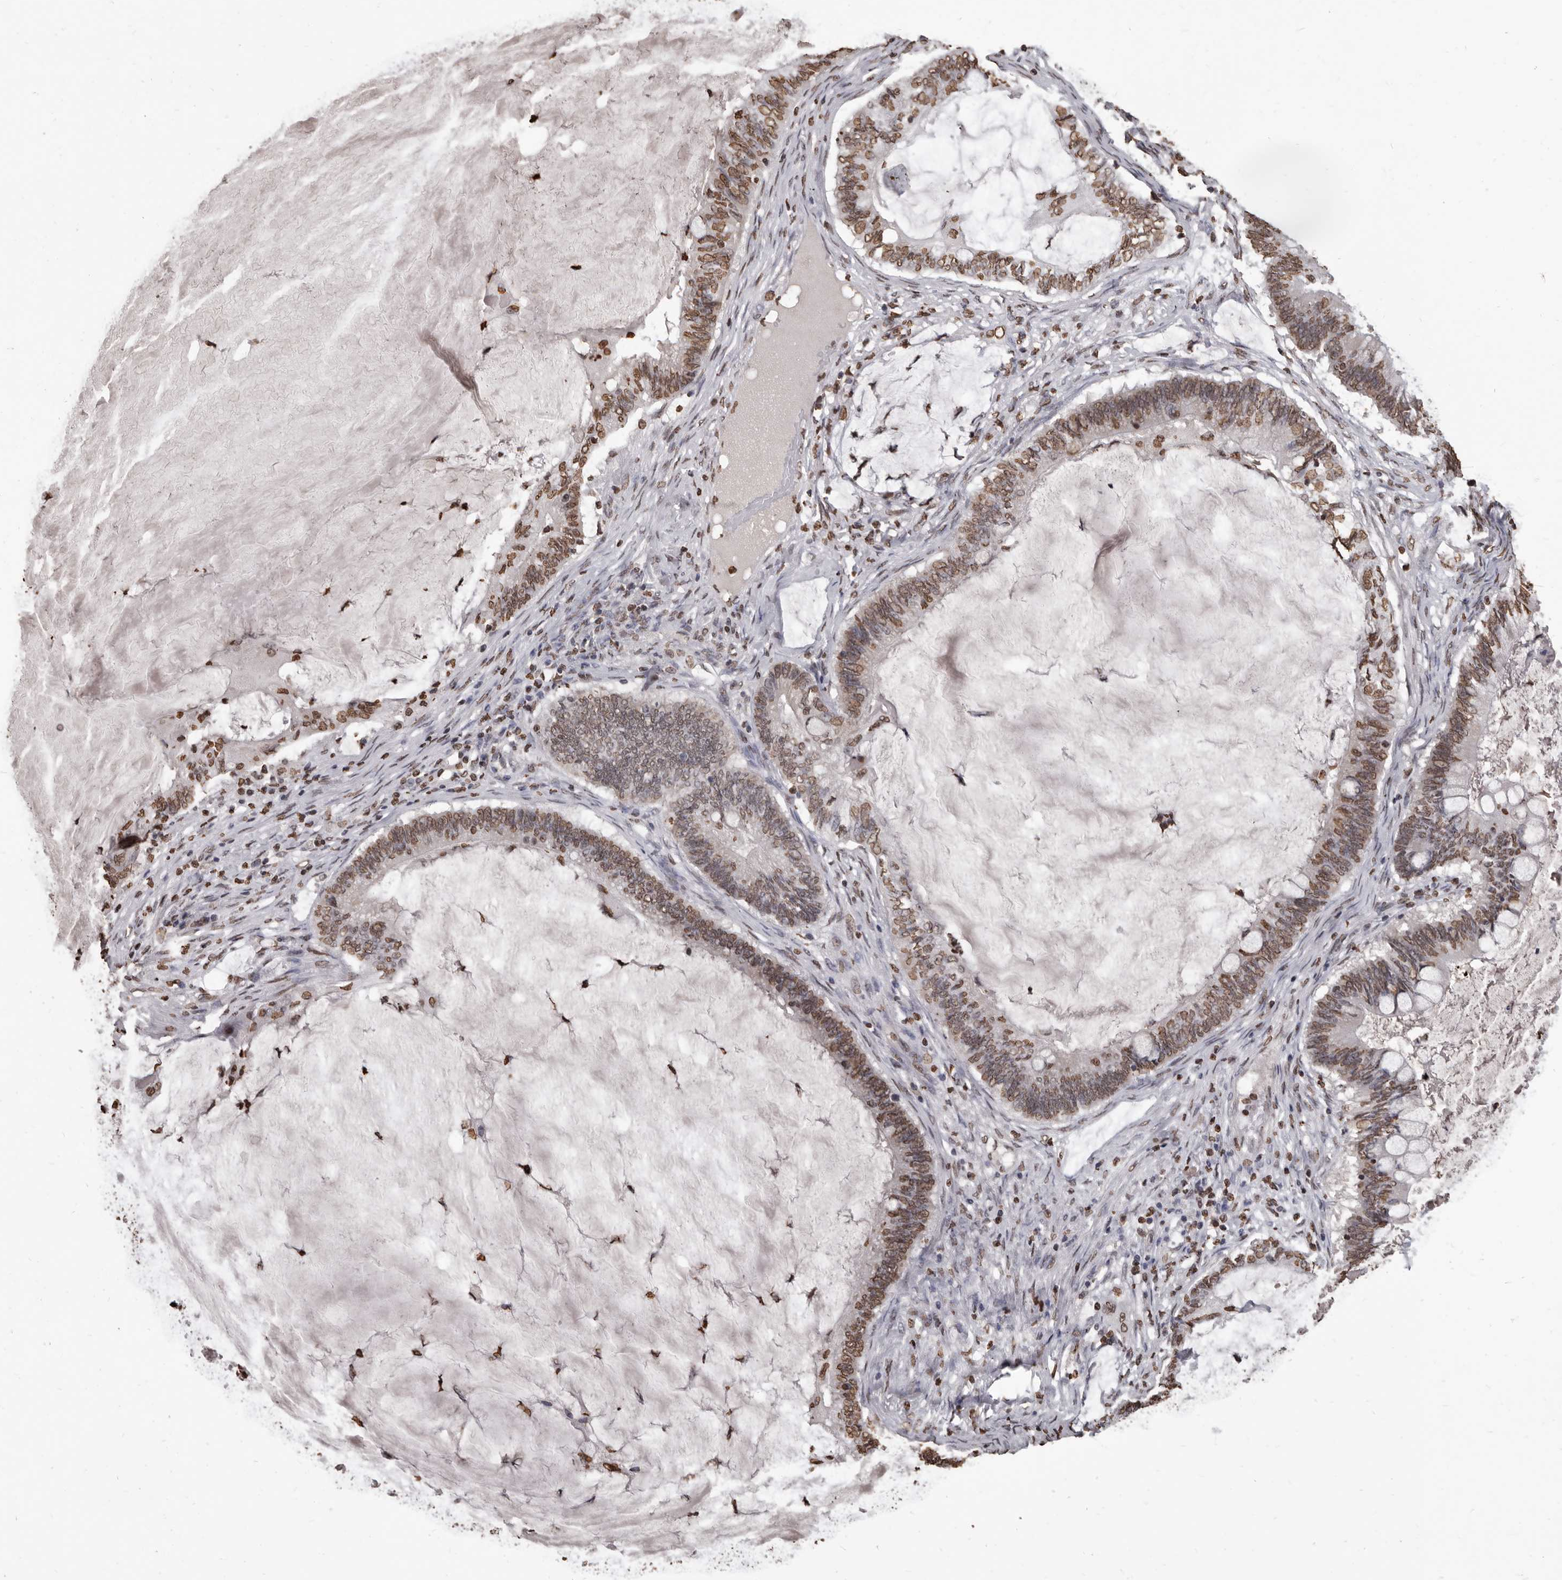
{"staining": {"intensity": "moderate", "quantity": ">75%", "location": "nuclear"}, "tissue": "ovarian cancer", "cell_type": "Tumor cells", "image_type": "cancer", "snomed": [{"axis": "morphology", "description": "Cystadenocarcinoma, mucinous, NOS"}, {"axis": "topography", "description": "Ovary"}], "caption": "The immunohistochemical stain highlights moderate nuclear staining in tumor cells of mucinous cystadenocarcinoma (ovarian) tissue.", "gene": "AHR", "patient": {"sex": "female", "age": 61}}